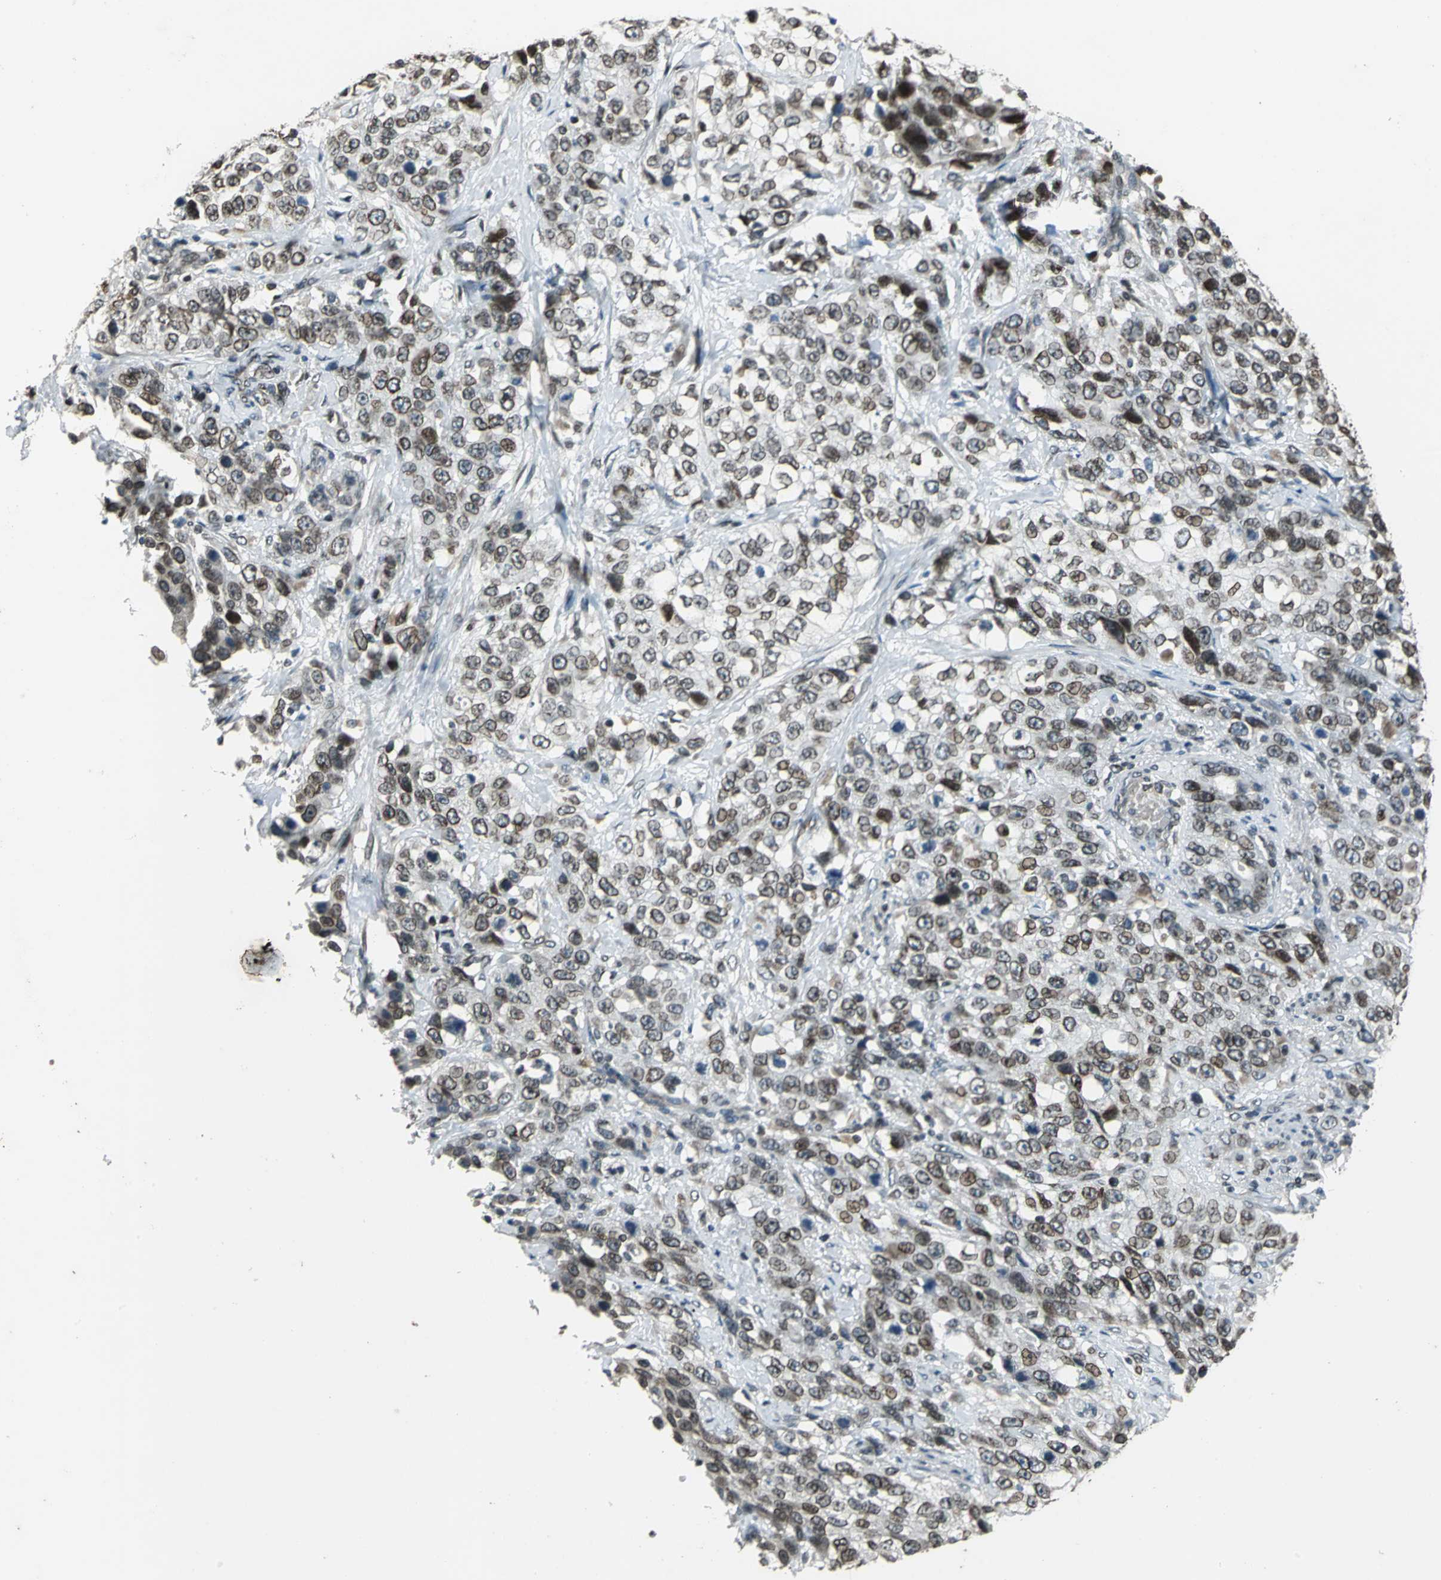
{"staining": {"intensity": "moderate", "quantity": "25%-75%", "location": "cytoplasmic/membranous,nuclear"}, "tissue": "stomach cancer", "cell_type": "Tumor cells", "image_type": "cancer", "snomed": [{"axis": "morphology", "description": "Normal tissue, NOS"}, {"axis": "morphology", "description": "Adenocarcinoma, NOS"}, {"axis": "topography", "description": "Stomach"}], "caption": "Immunohistochemical staining of human adenocarcinoma (stomach) shows medium levels of moderate cytoplasmic/membranous and nuclear positivity in about 25%-75% of tumor cells. (IHC, brightfield microscopy, high magnification).", "gene": "BRIP1", "patient": {"sex": "male", "age": 48}}